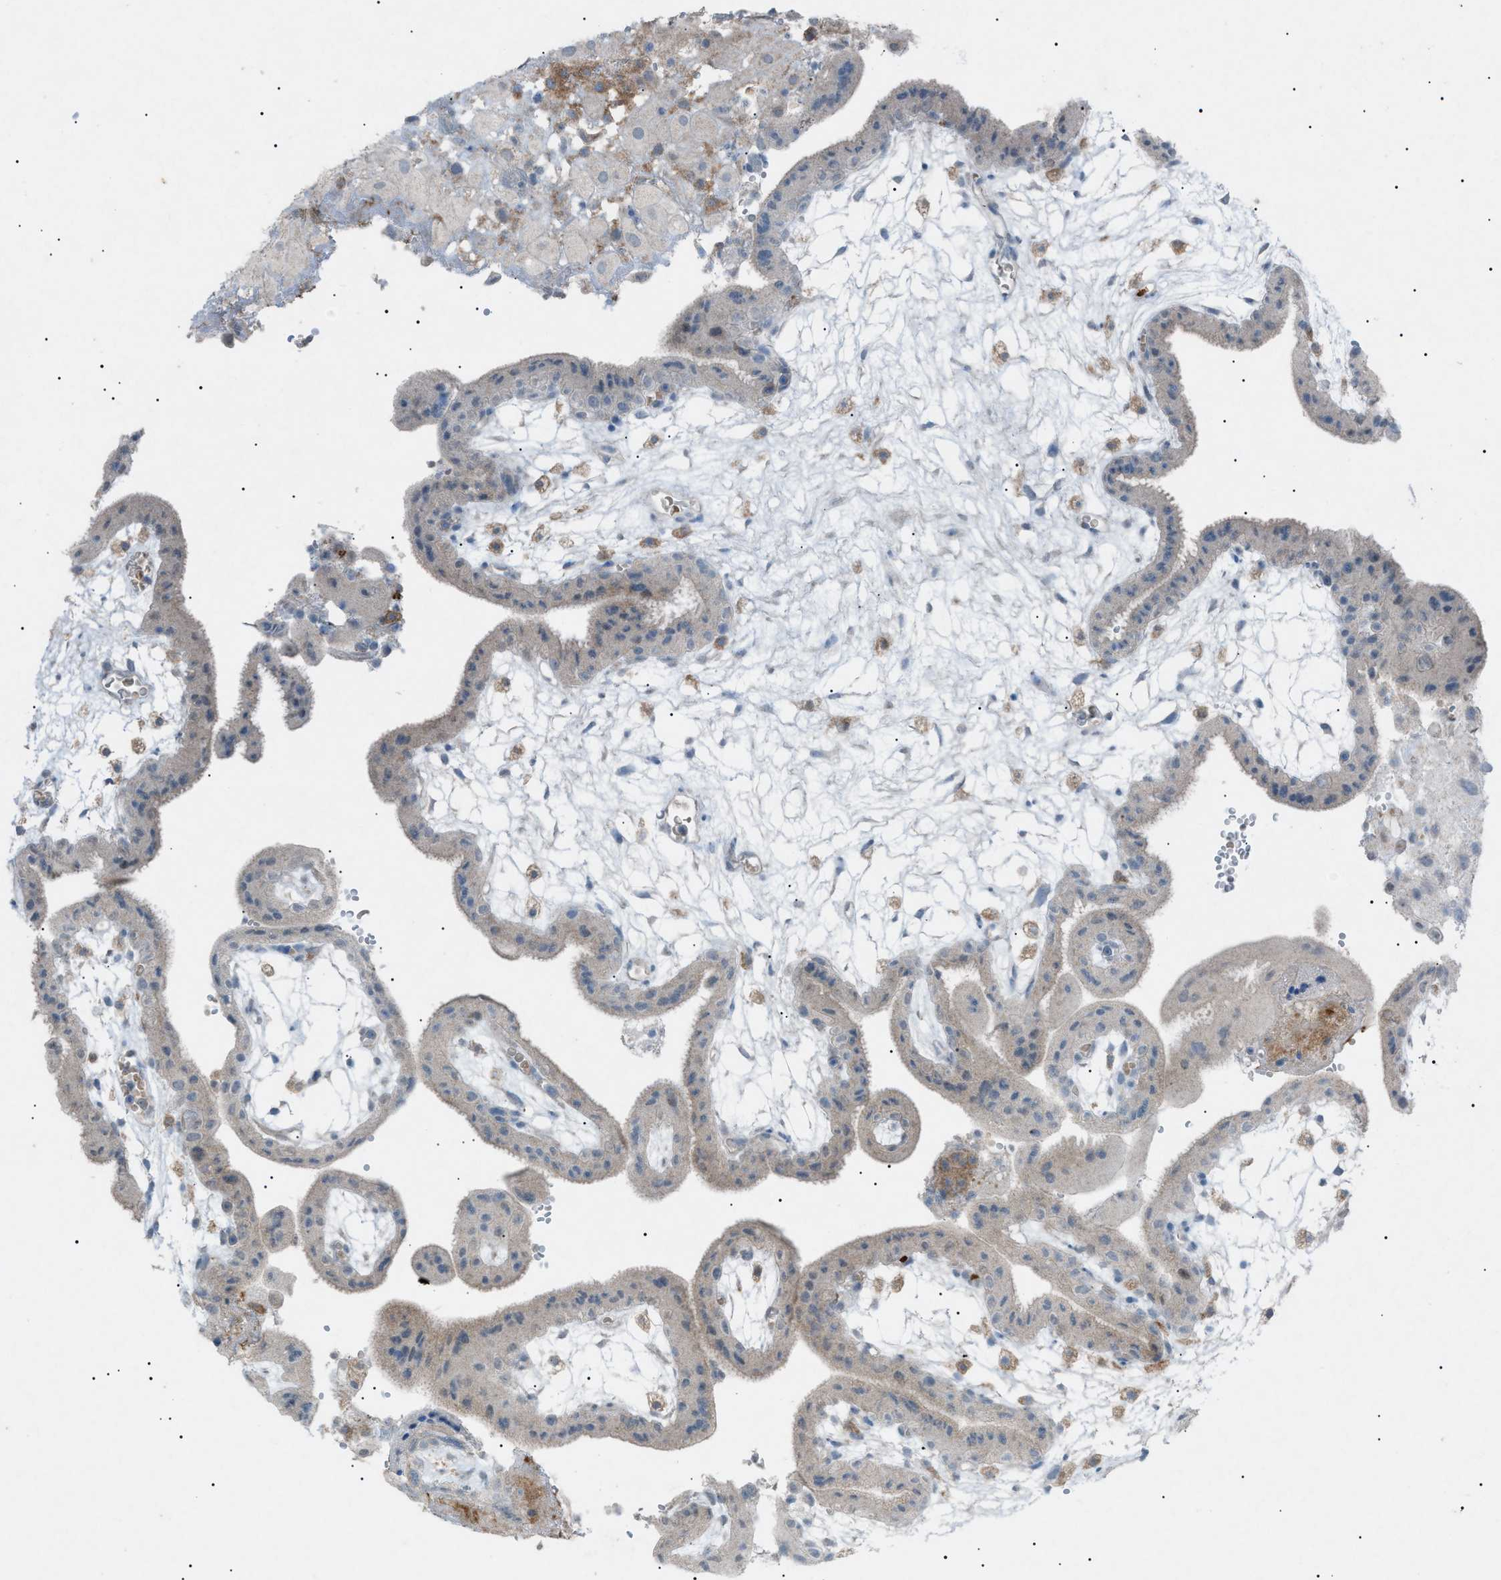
{"staining": {"intensity": "moderate", "quantity": "<25%", "location": "cytoplasmic/membranous"}, "tissue": "placenta", "cell_type": "Decidual cells", "image_type": "normal", "snomed": [{"axis": "morphology", "description": "Normal tissue, NOS"}, {"axis": "topography", "description": "Placenta"}], "caption": "Brown immunohistochemical staining in normal placenta shows moderate cytoplasmic/membranous positivity in approximately <25% of decidual cells.", "gene": "BTK", "patient": {"sex": "female", "age": 18}}